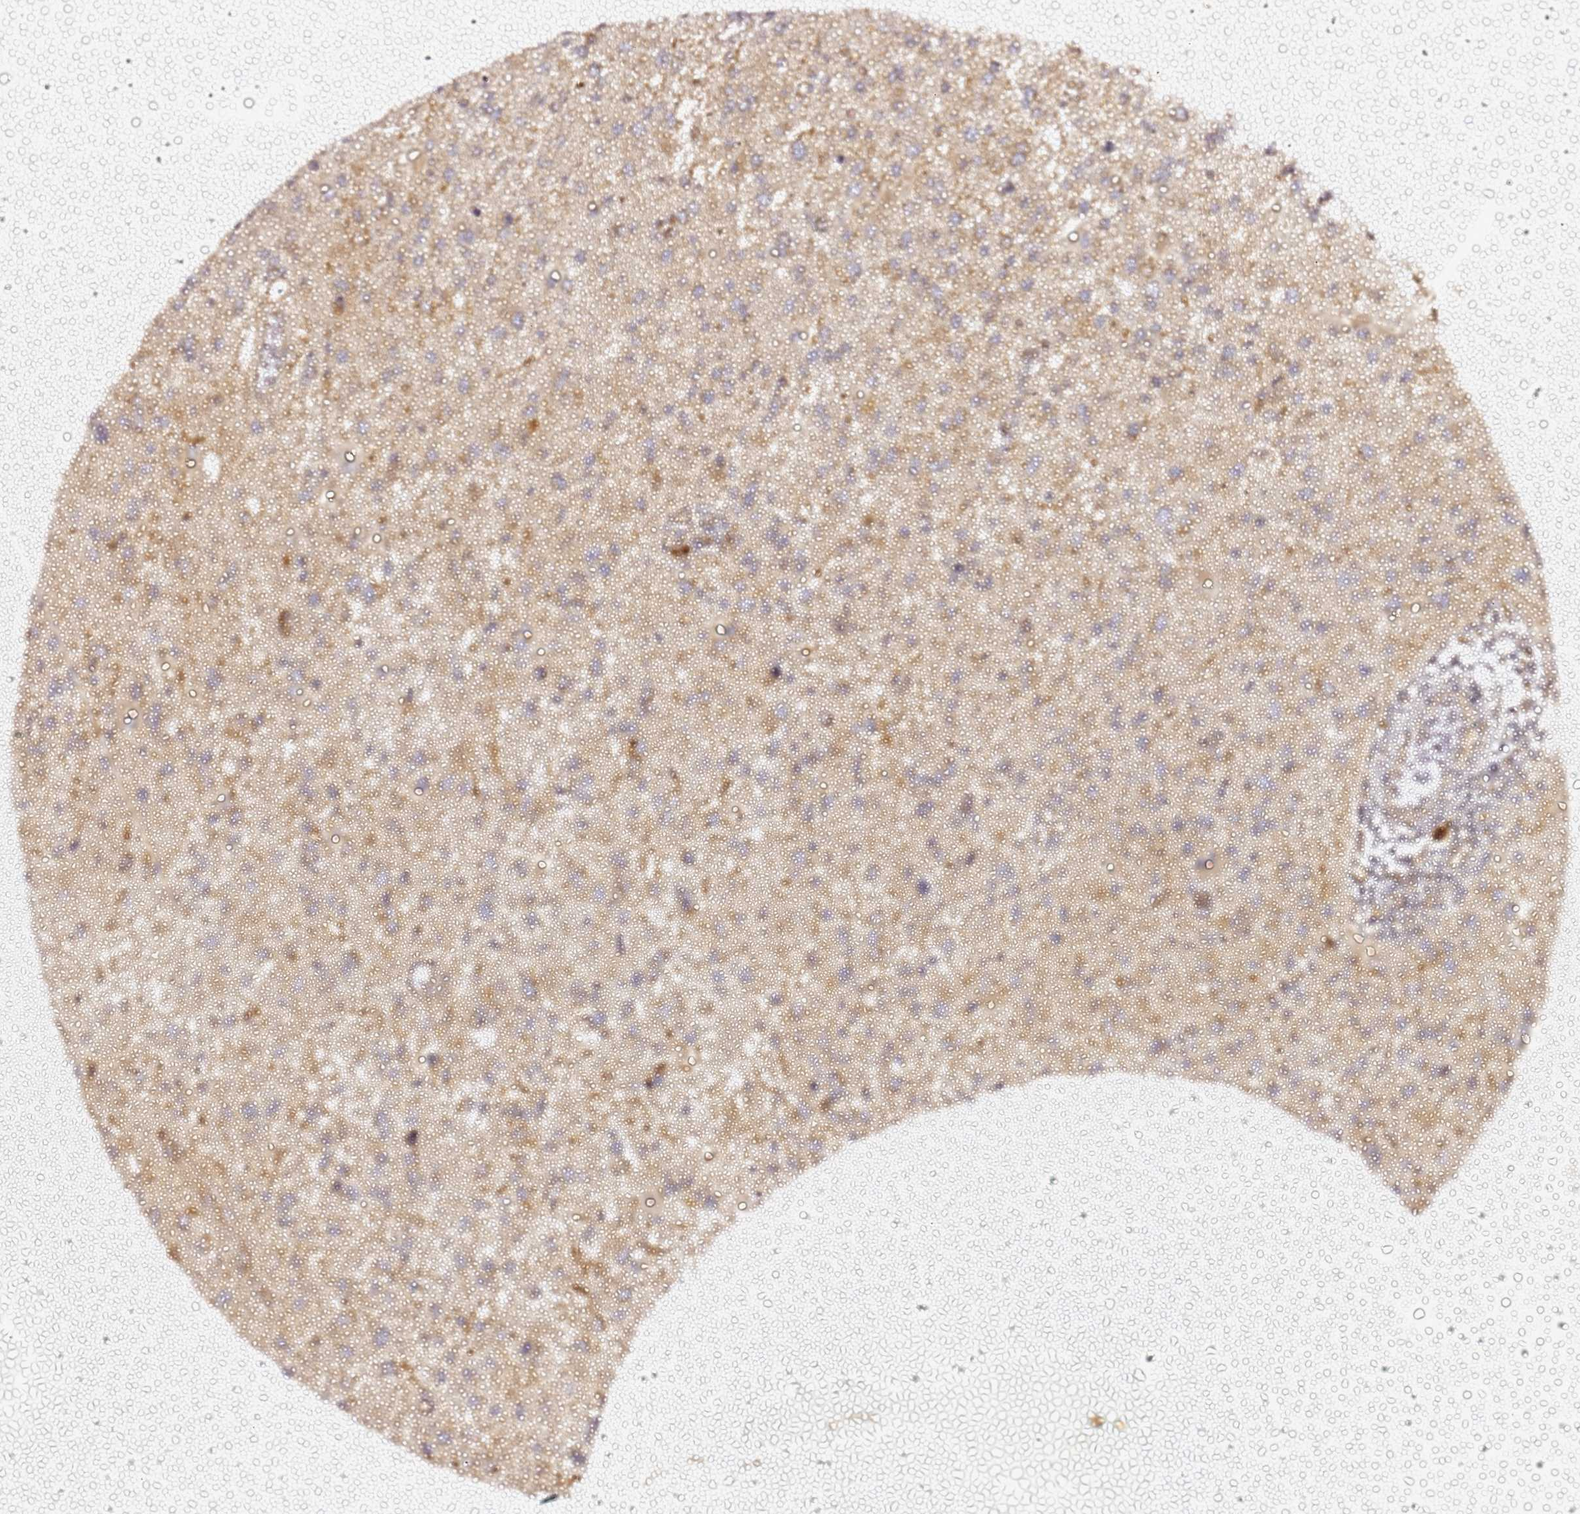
{"staining": {"intensity": "negative", "quantity": "none", "location": "none"}, "tissue": "glioma", "cell_type": "Tumor cells", "image_type": "cancer", "snomed": [{"axis": "morphology", "description": "Glioma, malignant, High grade"}, {"axis": "topography", "description": "Brain"}], "caption": "High-grade glioma (malignant) was stained to show a protein in brown. There is no significant positivity in tumor cells.", "gene": "KIF7", "patient": {"sex": "male", "age": 53}}